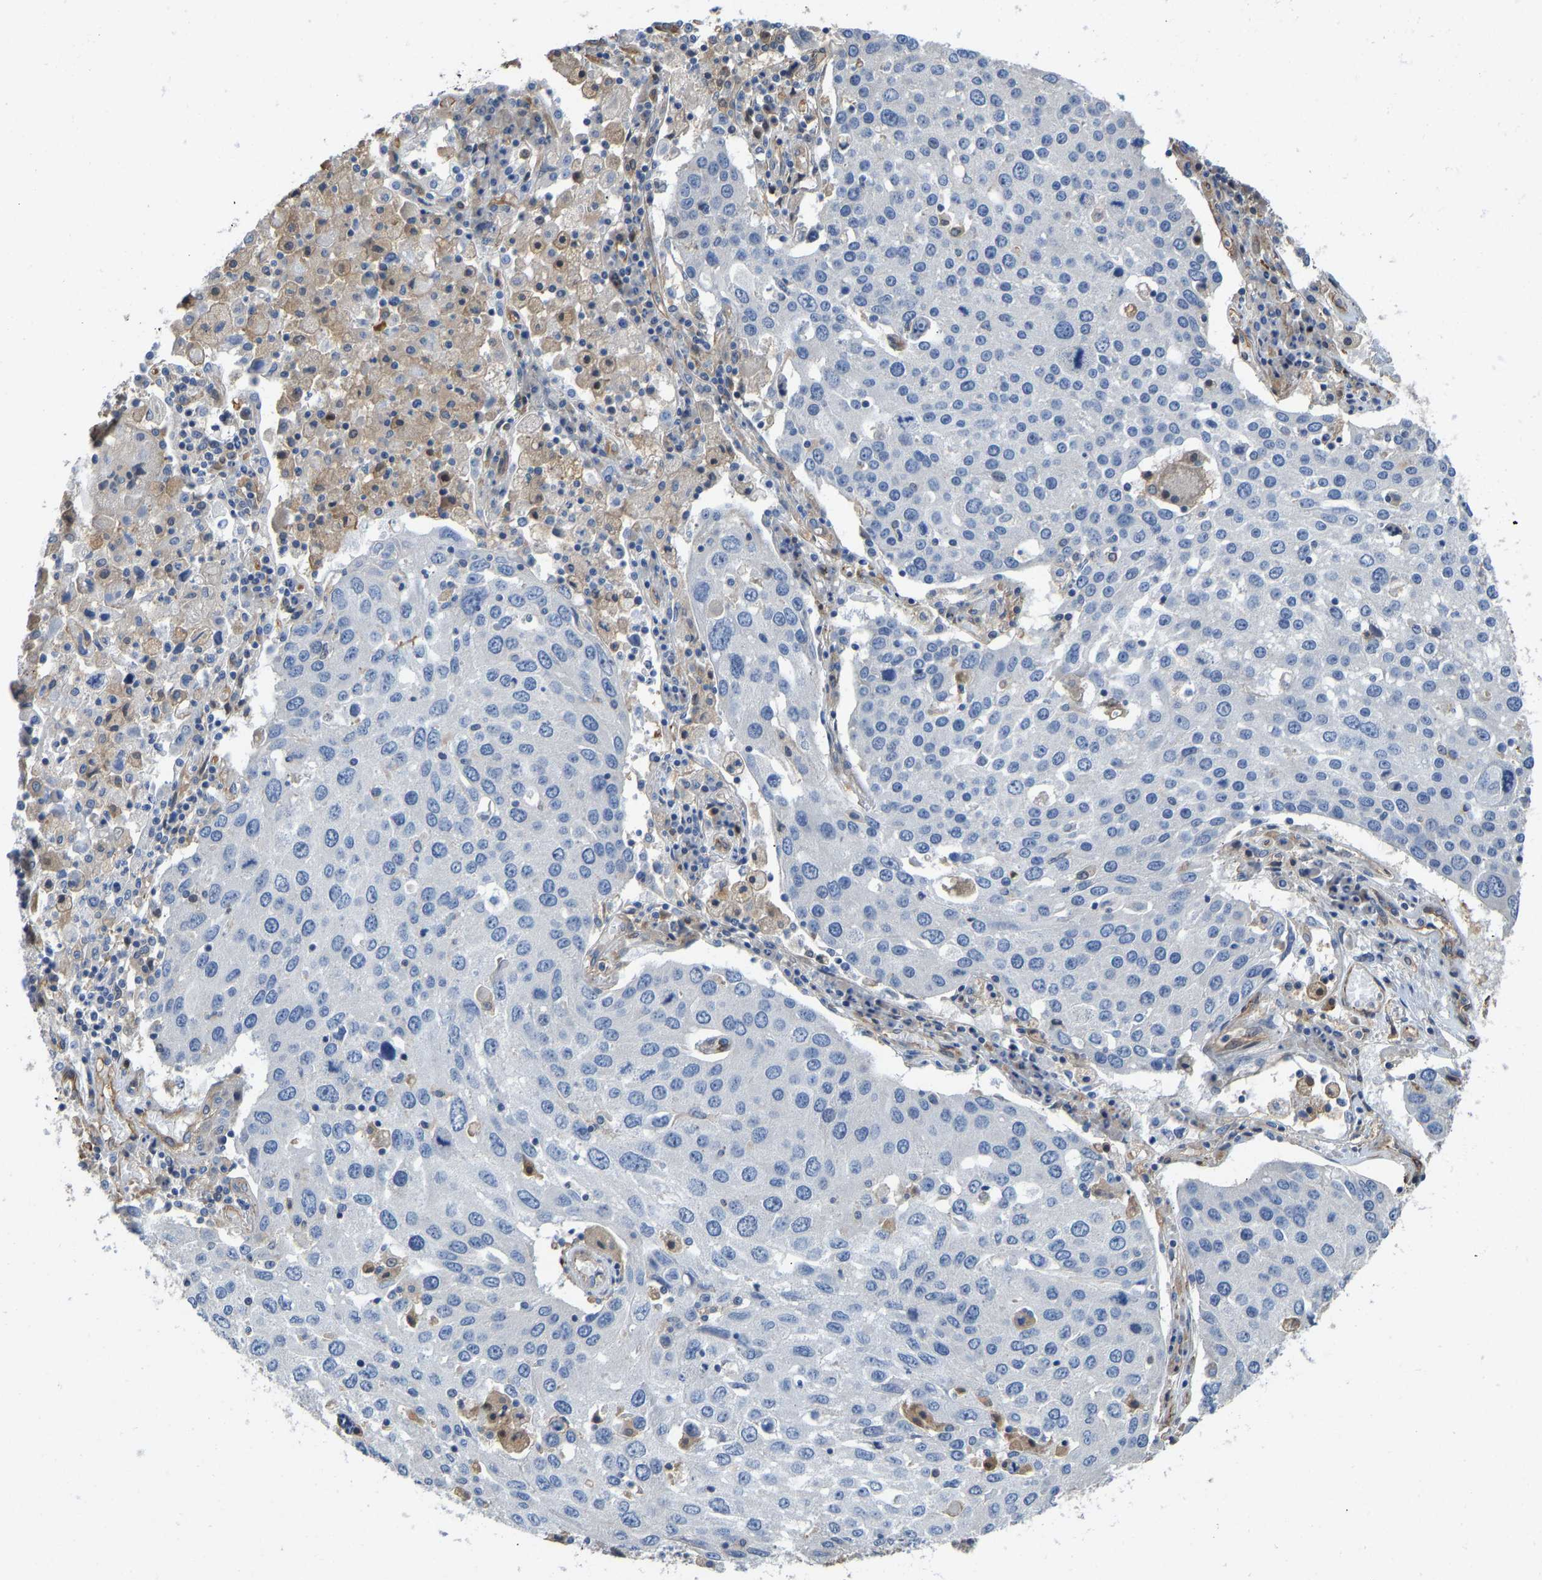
{"staining": {"intensity": "negative", "quantity": "none", "location": "none"}, "tissue": "lung cancer", "cell_type": "Tumor cells", "image_type": "cancer", "snomed": [{"axis": "morphology", "description": "Squamous cell carcinoma, NOS"}, {"axis": "topography", "description": "Lung"}], "caption": "Immunohistochemical staining of lung squamous cell carcinoma reveals no significant staining in tumor cells.", "gene": "ELMO2", "patient": {"sex": "male", "age": 65}}